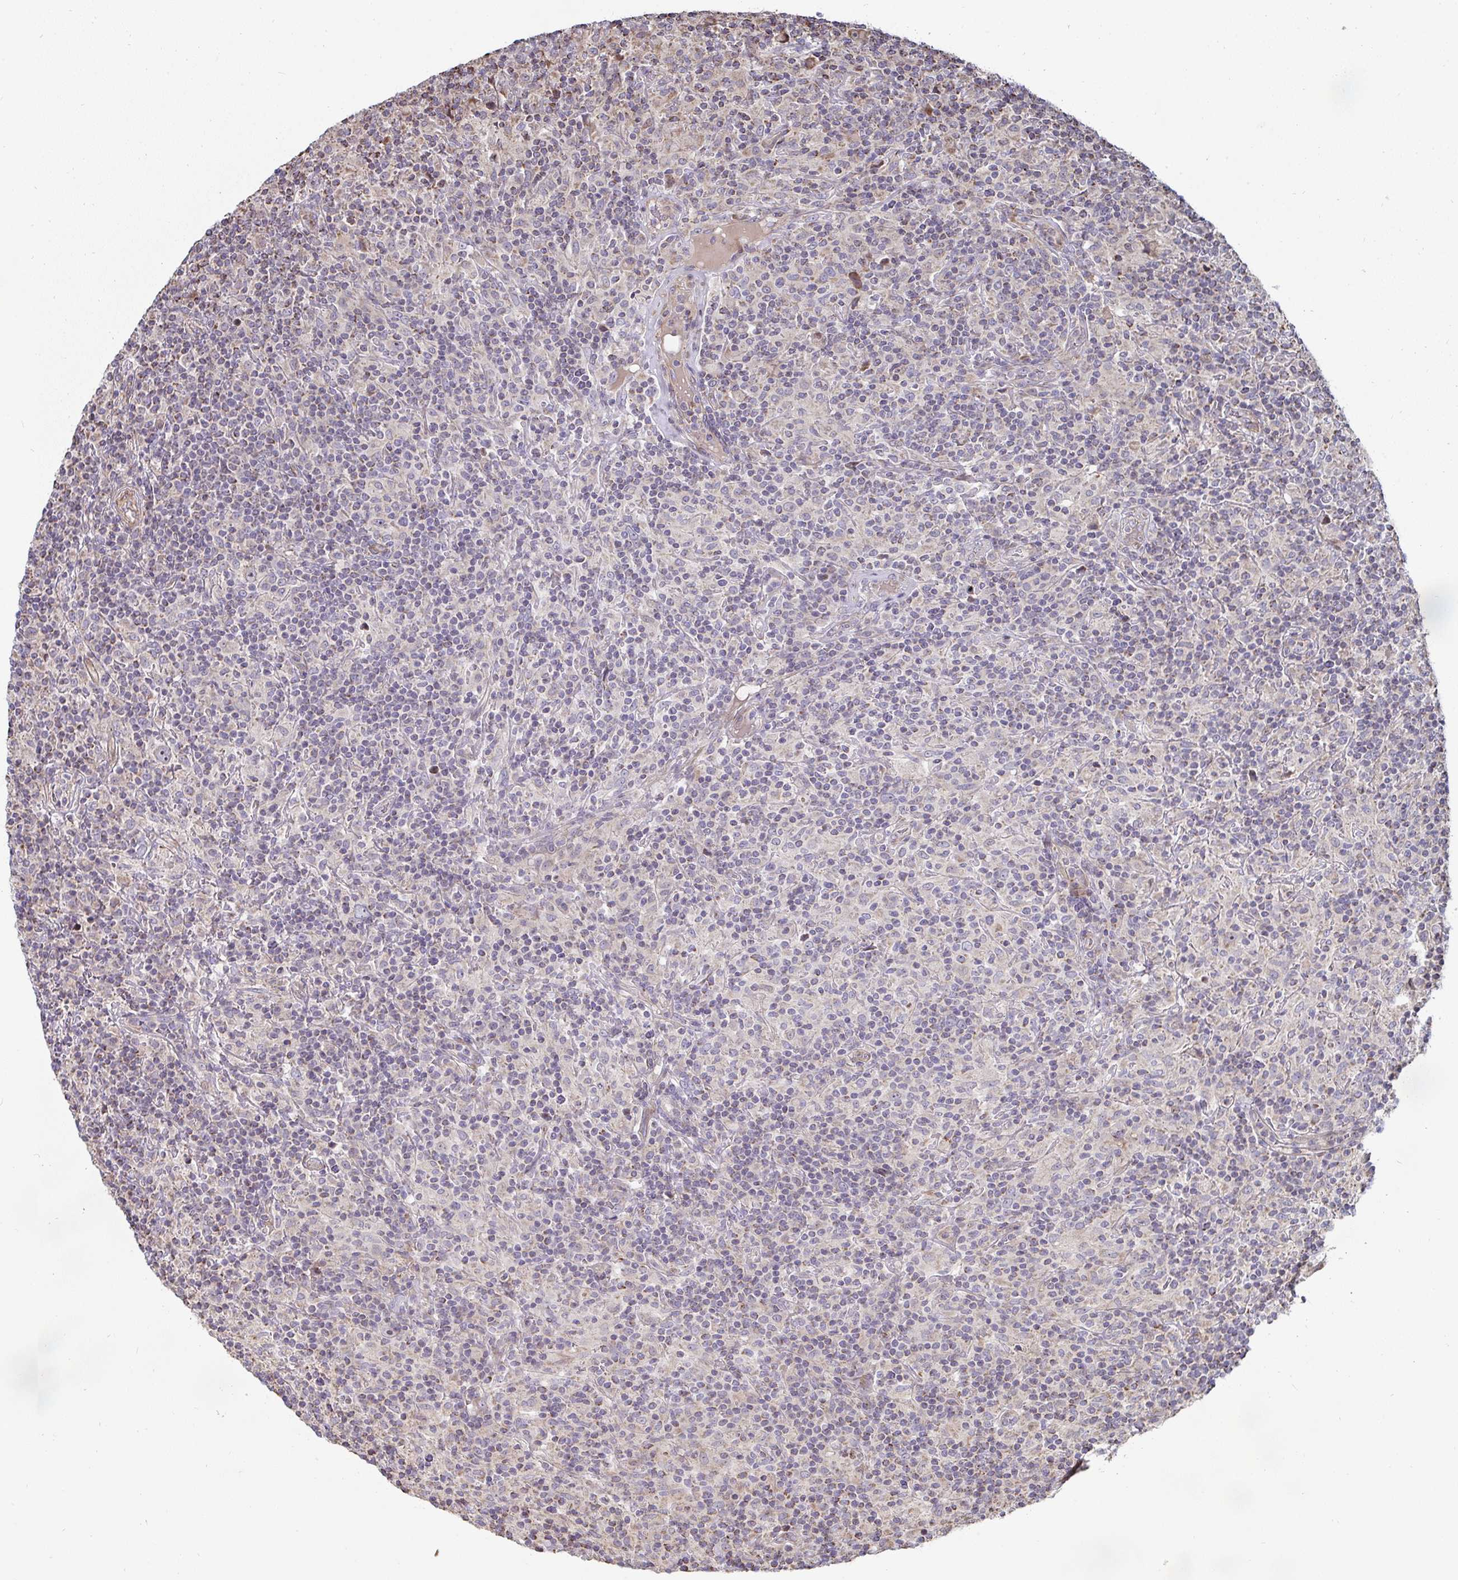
{"staining": {"intensity": "negative", "quantity": "none", "location": "none"}, "tissue": "lymphoma", "cell_type": "Tumor cells", "image_type": "cancer", "snomed": [{"axis": "morphology", "description": "Hodgkin's disease, NOS"}, {"axis": "topography", "description": "Lymph node"}], "caption": "An IHC histopathology image of Hodgkin's disease is shown. There is no staining in tumor cells of Hodgkin's disease.", "gene": "AGTPBP1", "patient": {"sex": "male", "age": 70}}